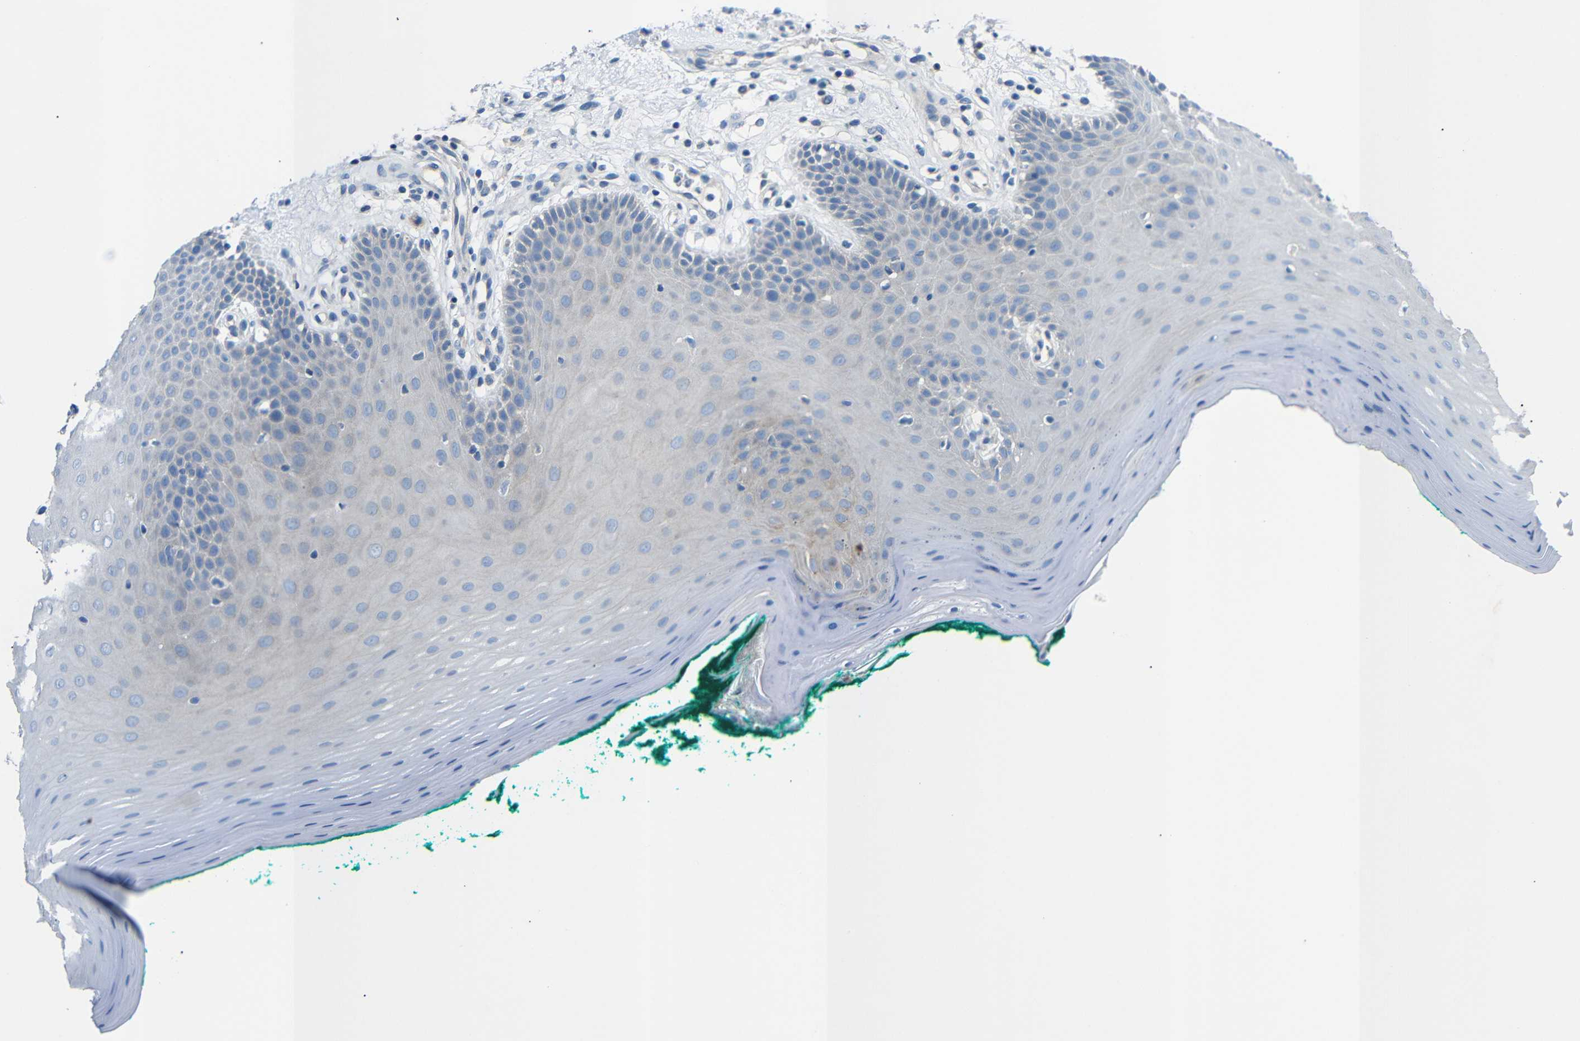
{"staining": {"intensity": "negative", "quantity": "none", "location": "none"}, "tissue": "oral mucosa", "cell_type": "Squamous epithelial cells", "image_type": "normal", "snomed": [{"axis": "morphology", "description": "Normal tissue, NOS"}, {"axis": "topography", "description": "Skeletal muscle"}, {"axis": "topography", "description": "Oral tissue"}], "caption": "IHC image of benign oral mucosa stained for a protein (brown), which shows no positivity in squamous epithelial cells.", "gene": "DCP1A", "patient": {"sex": "male", "age": 58}}